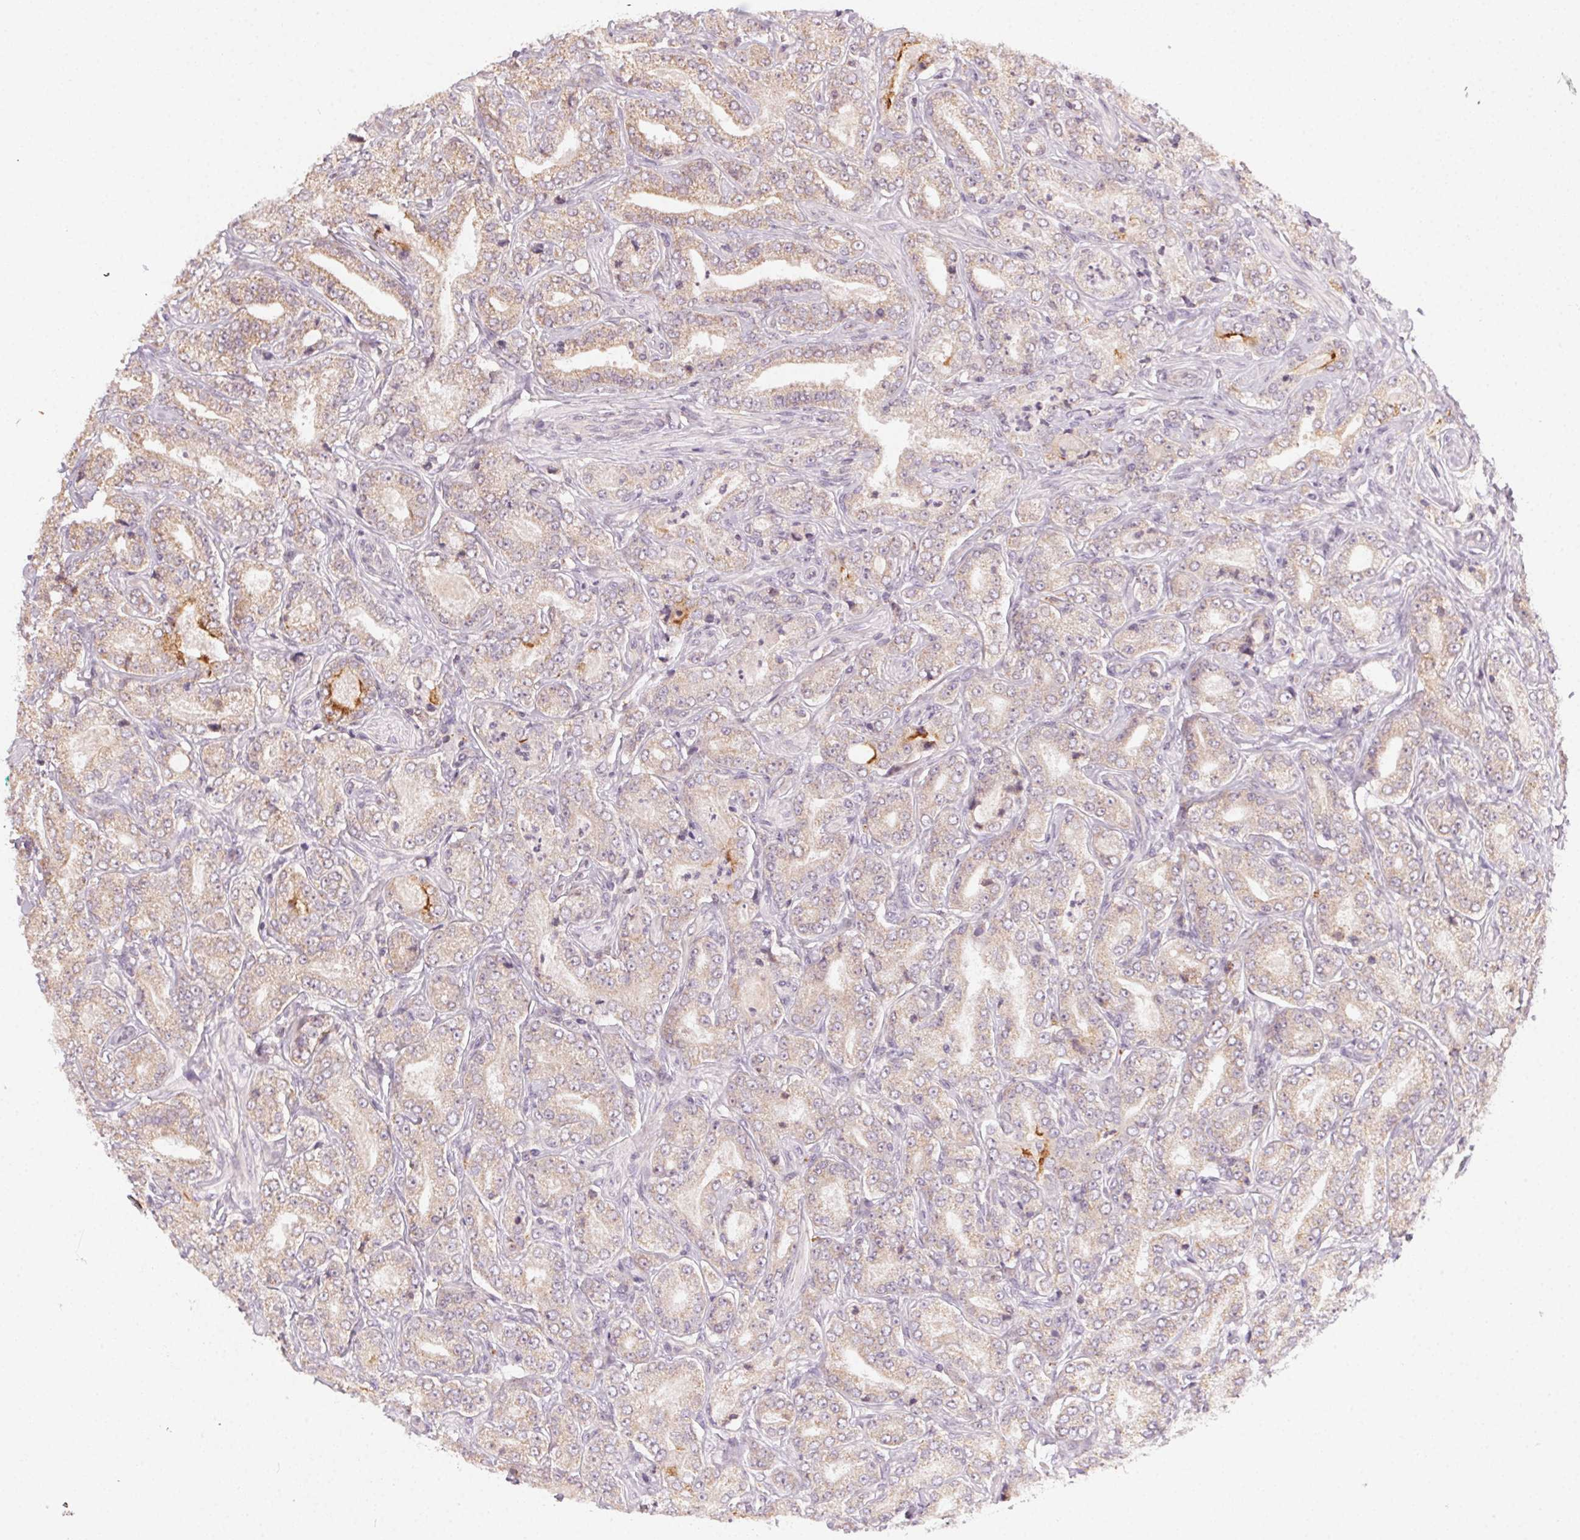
{"staining": {"intensity": "weak", "quantity": ">75%", "location": "cytoplasmic/membranous"}, "tissue": "prostate cancer", "cell_type": "Tumor cells", "image_type": "cancer", "snomed": [{"axis": "morphology", "description": "Adenocarcinoma, NOS"}, {"axis": "topography", "description": "Prostate"}], "caption": "The histopathology image exhibits immunohistochemical staining of prostate adenocarcinoma. There is weak cytoplasmic/membranous positivity is appreciated in about >75% of tumor cells.", "gene": "NCOA4", "patient": {"sex": "male", "age": 64}}